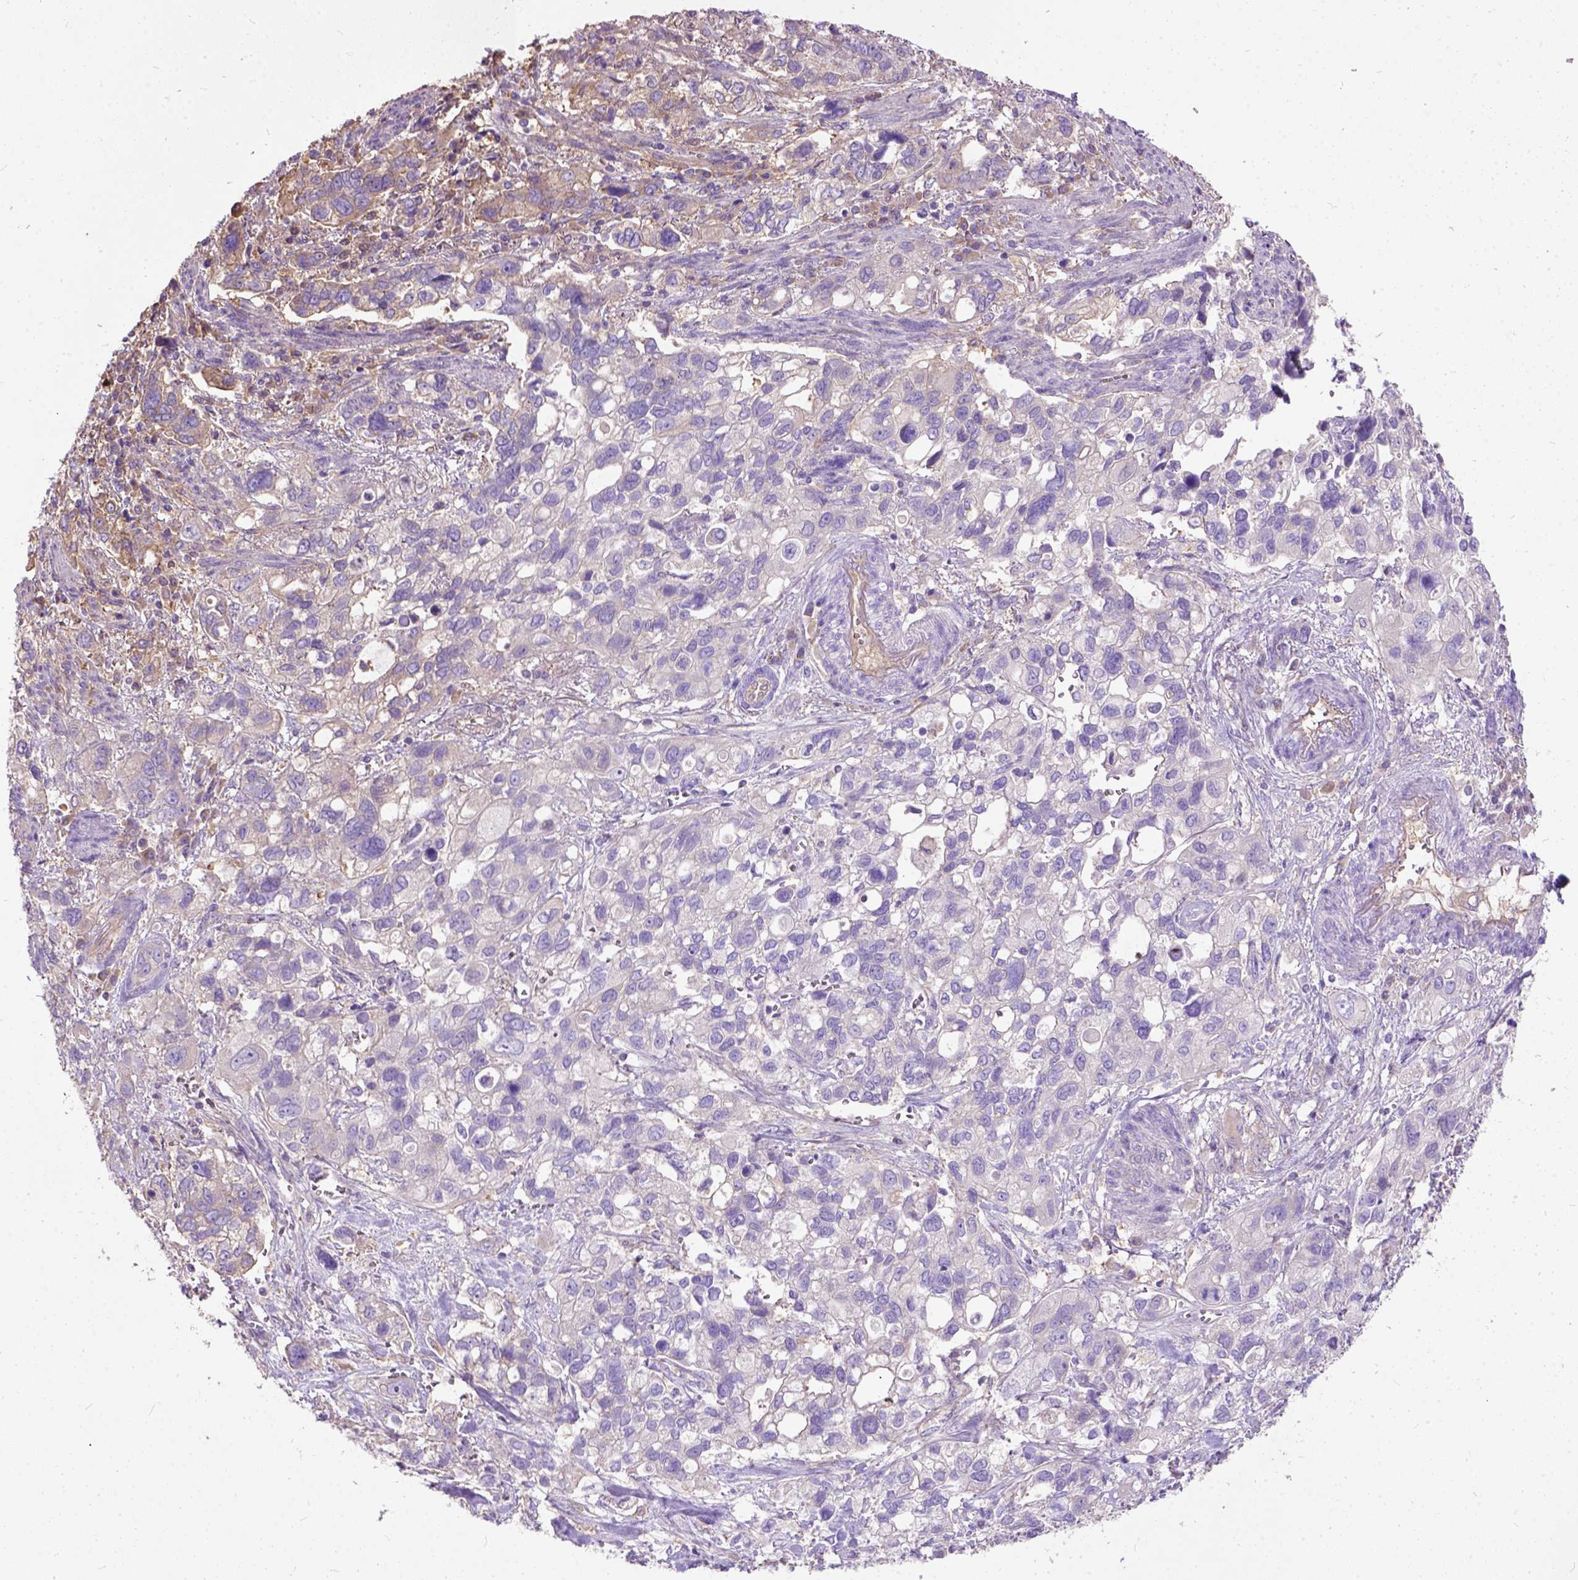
{"staining": {"intensity": "negative", "quantity": "none", "location": "none"}, "tissue": "stomach cancer", "cell_type": "Tumor cells", "image_type": "cancer", "snomed": [{"axis": "morphology", "description": "Adenocarcinoma, NOS"}, {"axis": "topography", "description": "Stomach, upper"}], "caption": "Immunohistochemical staining of adenocarcinoma (stomach) reveals no significant expression in tumor cells.", "gene": "SEMA4F", "patient": {"sex": "female", "age": 81}}